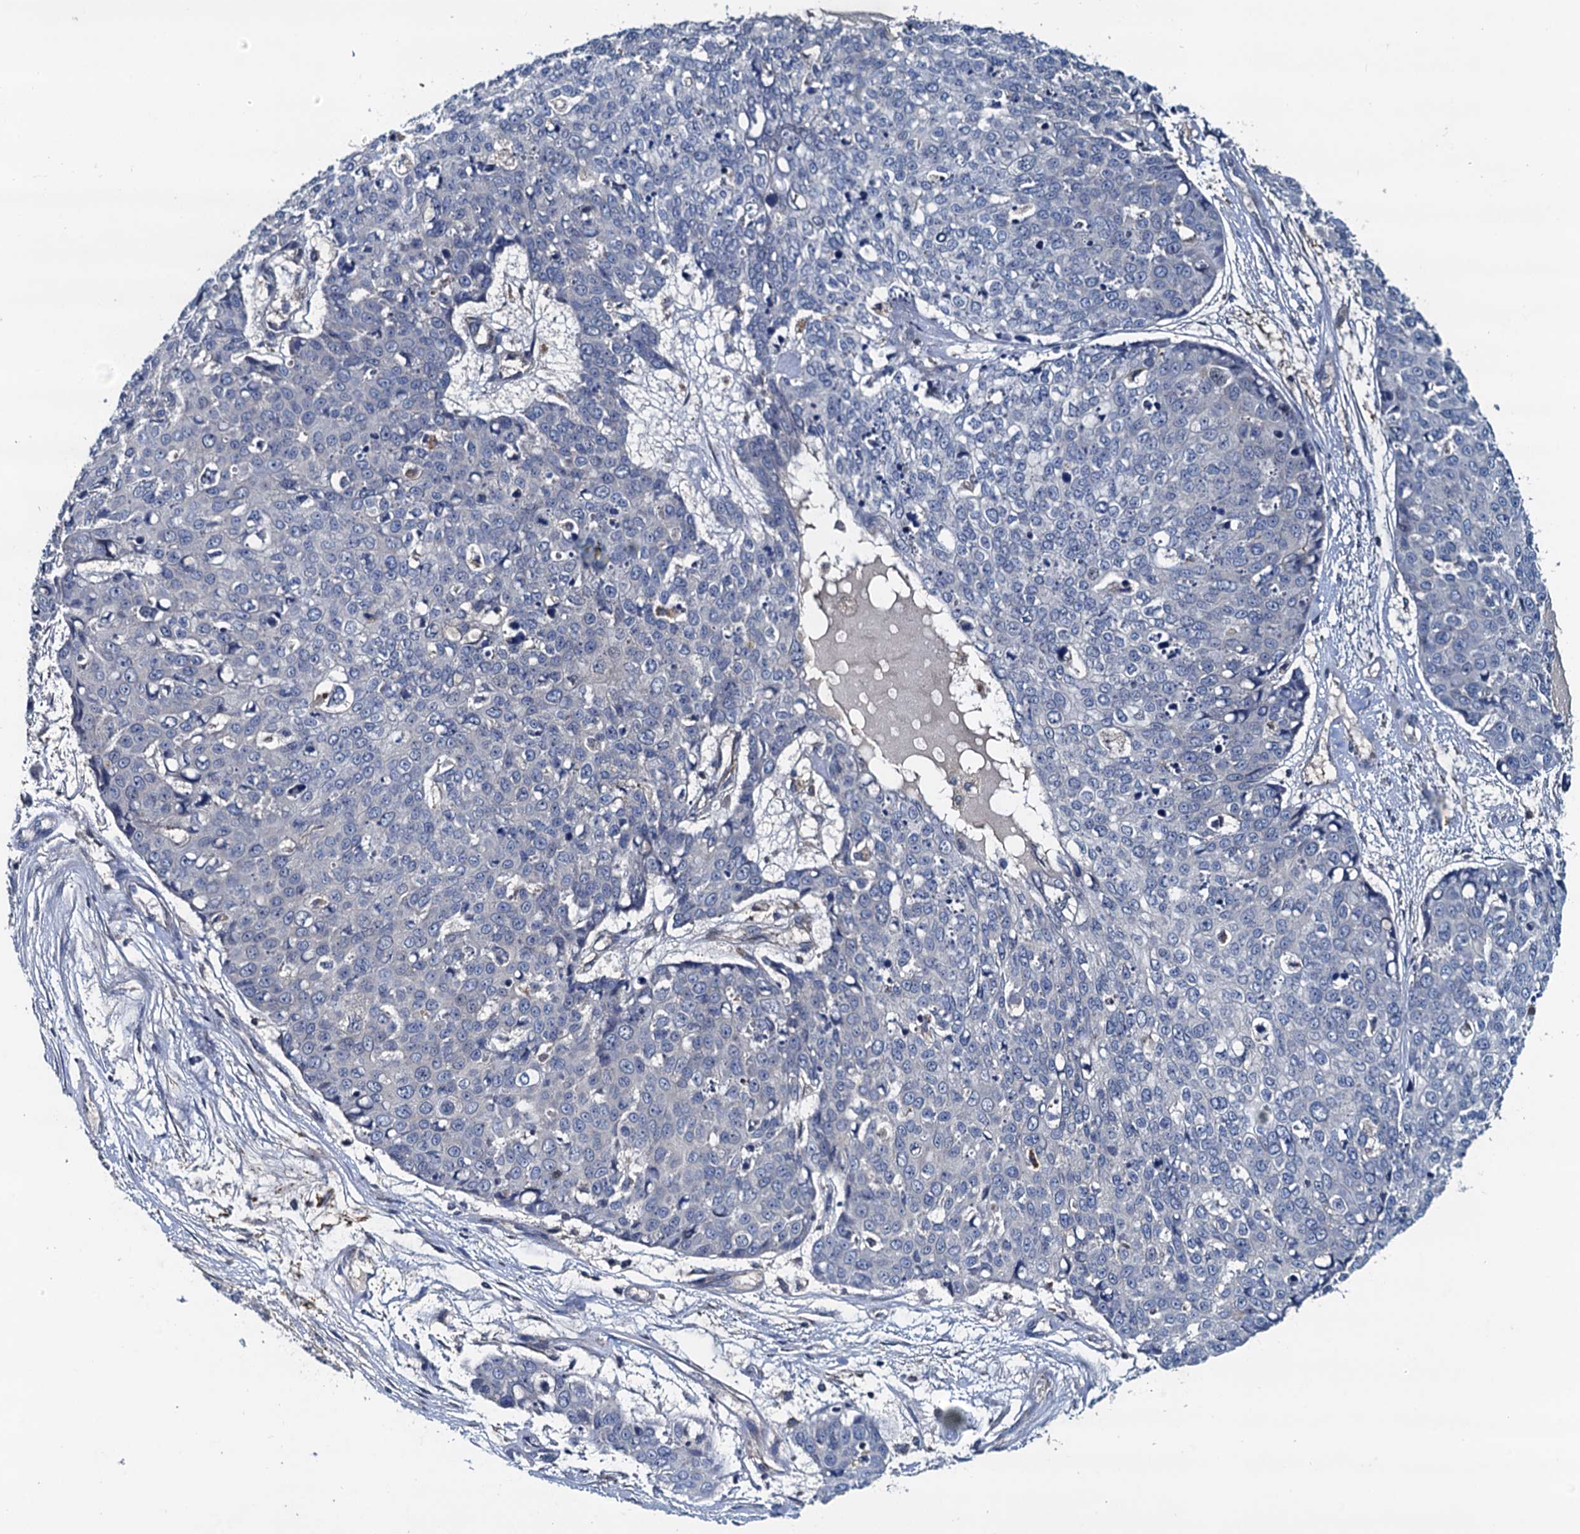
{"staining": {"intensity": "negative", "quantity": "none", "location": "none"}, "tissue": "skin cancer", "cell_type": "Tumor cells", "image_type": "cancer", "snomed": [{"axis": "morphology", "description": "Squamous cell carcinoma, NOS"}, {"axis": "topography", "description": "Skin"}], "caption": "This is an immunohistochemistry (IHC) micrograph of squamous cell carcinoma (skin). There is no positivity in tumor cells.", "gene": "EFL1", "patient": {"sex": "female", "age": 44}}